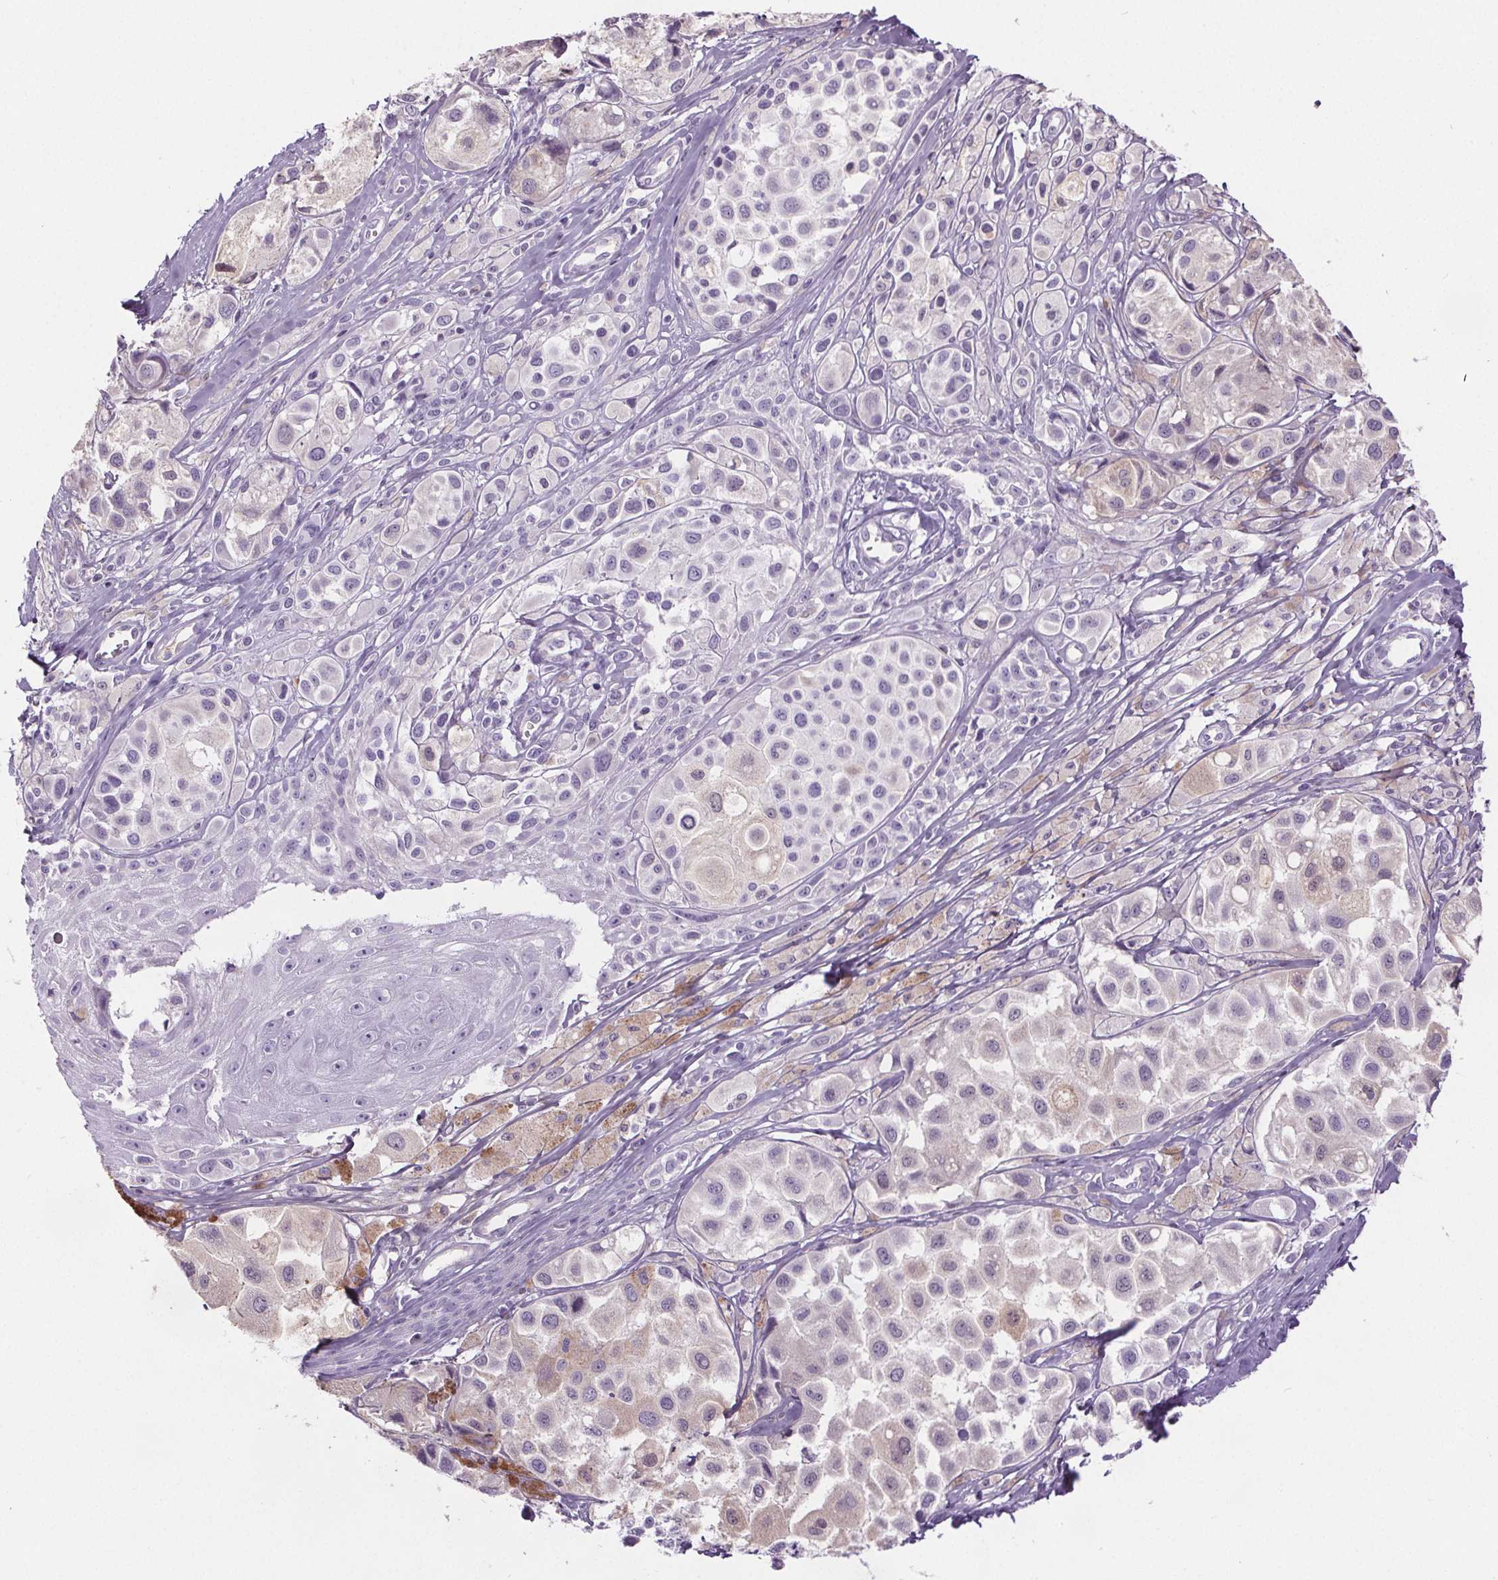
{"staining": {"intensity": "negative", "quantity": "none", "location": "none"}, "tissue": "melanoma", "cell_type": "Tumor cells", "image_type": "cancer", "snomed": [{"axis": "morphology", "description": "Malignant melanoma, NOS"}, {"axis": "topography", "description": "Skin"}], "caption": "The photomicrograph reveals no significant expression in tumor cells of malignant melanoma.", "gene": "CD5L", "patient": {"sex": "male", "age": 77}}